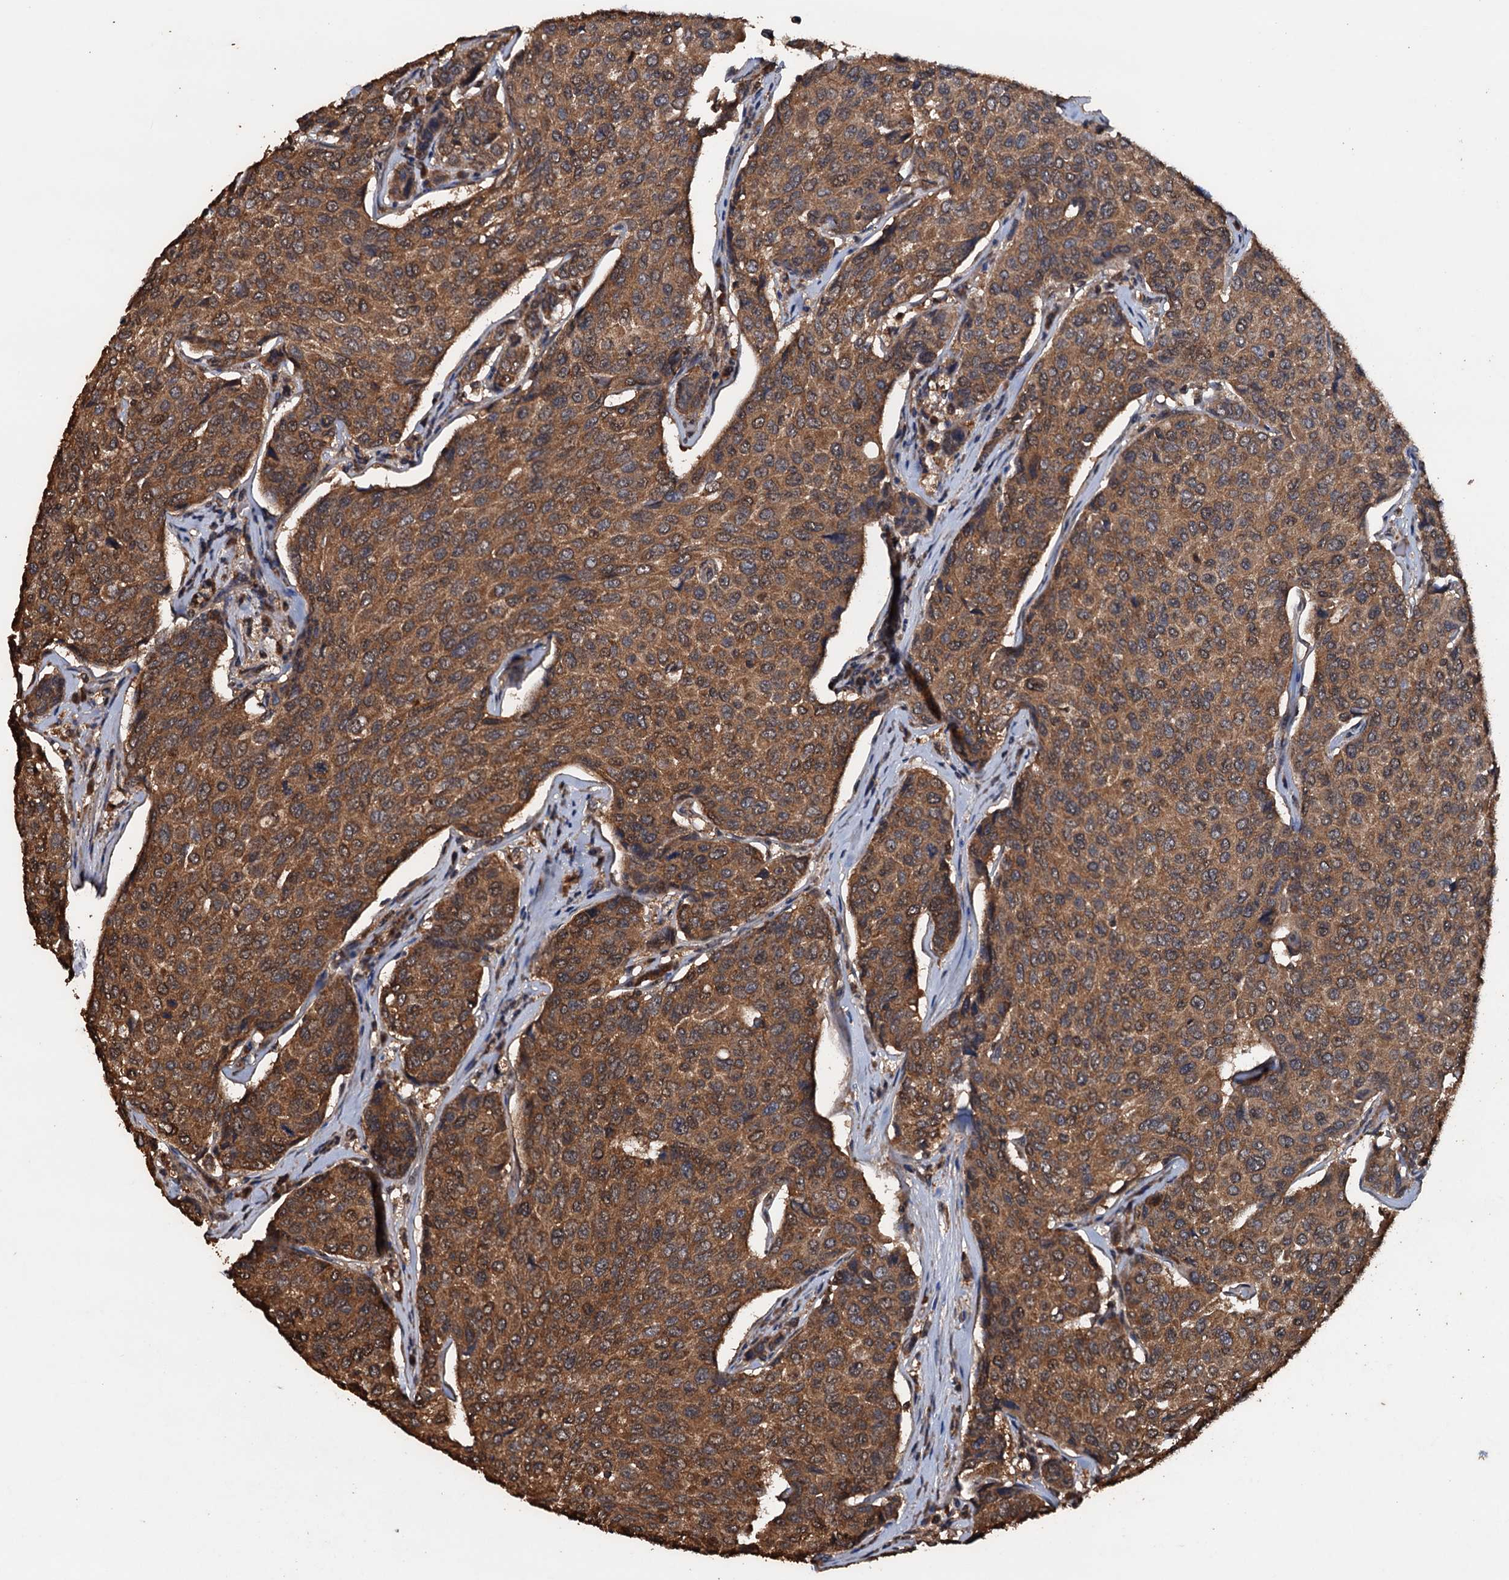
{"staining": {"intensity": "moderate", "quantity": ">75%", "location": "cytoplasmic/membranous"}, "tissue": "breast cancer", "cell_type": "Tumor cells", "image_type": "cancer", "snomed": [{"axis": "morphology", "description": "Duct carcinoma"}, {"axis": "topography", "description": "Breast"}], "caption": "Immunohistochemical staining of human breast intraductal carcinoma shows medium levels of moderate cytoplasmic/membranous staining in about >75% of tumor cells.", "gene": "PSMD9", "patient": {"sex": "female", "age": 55}}